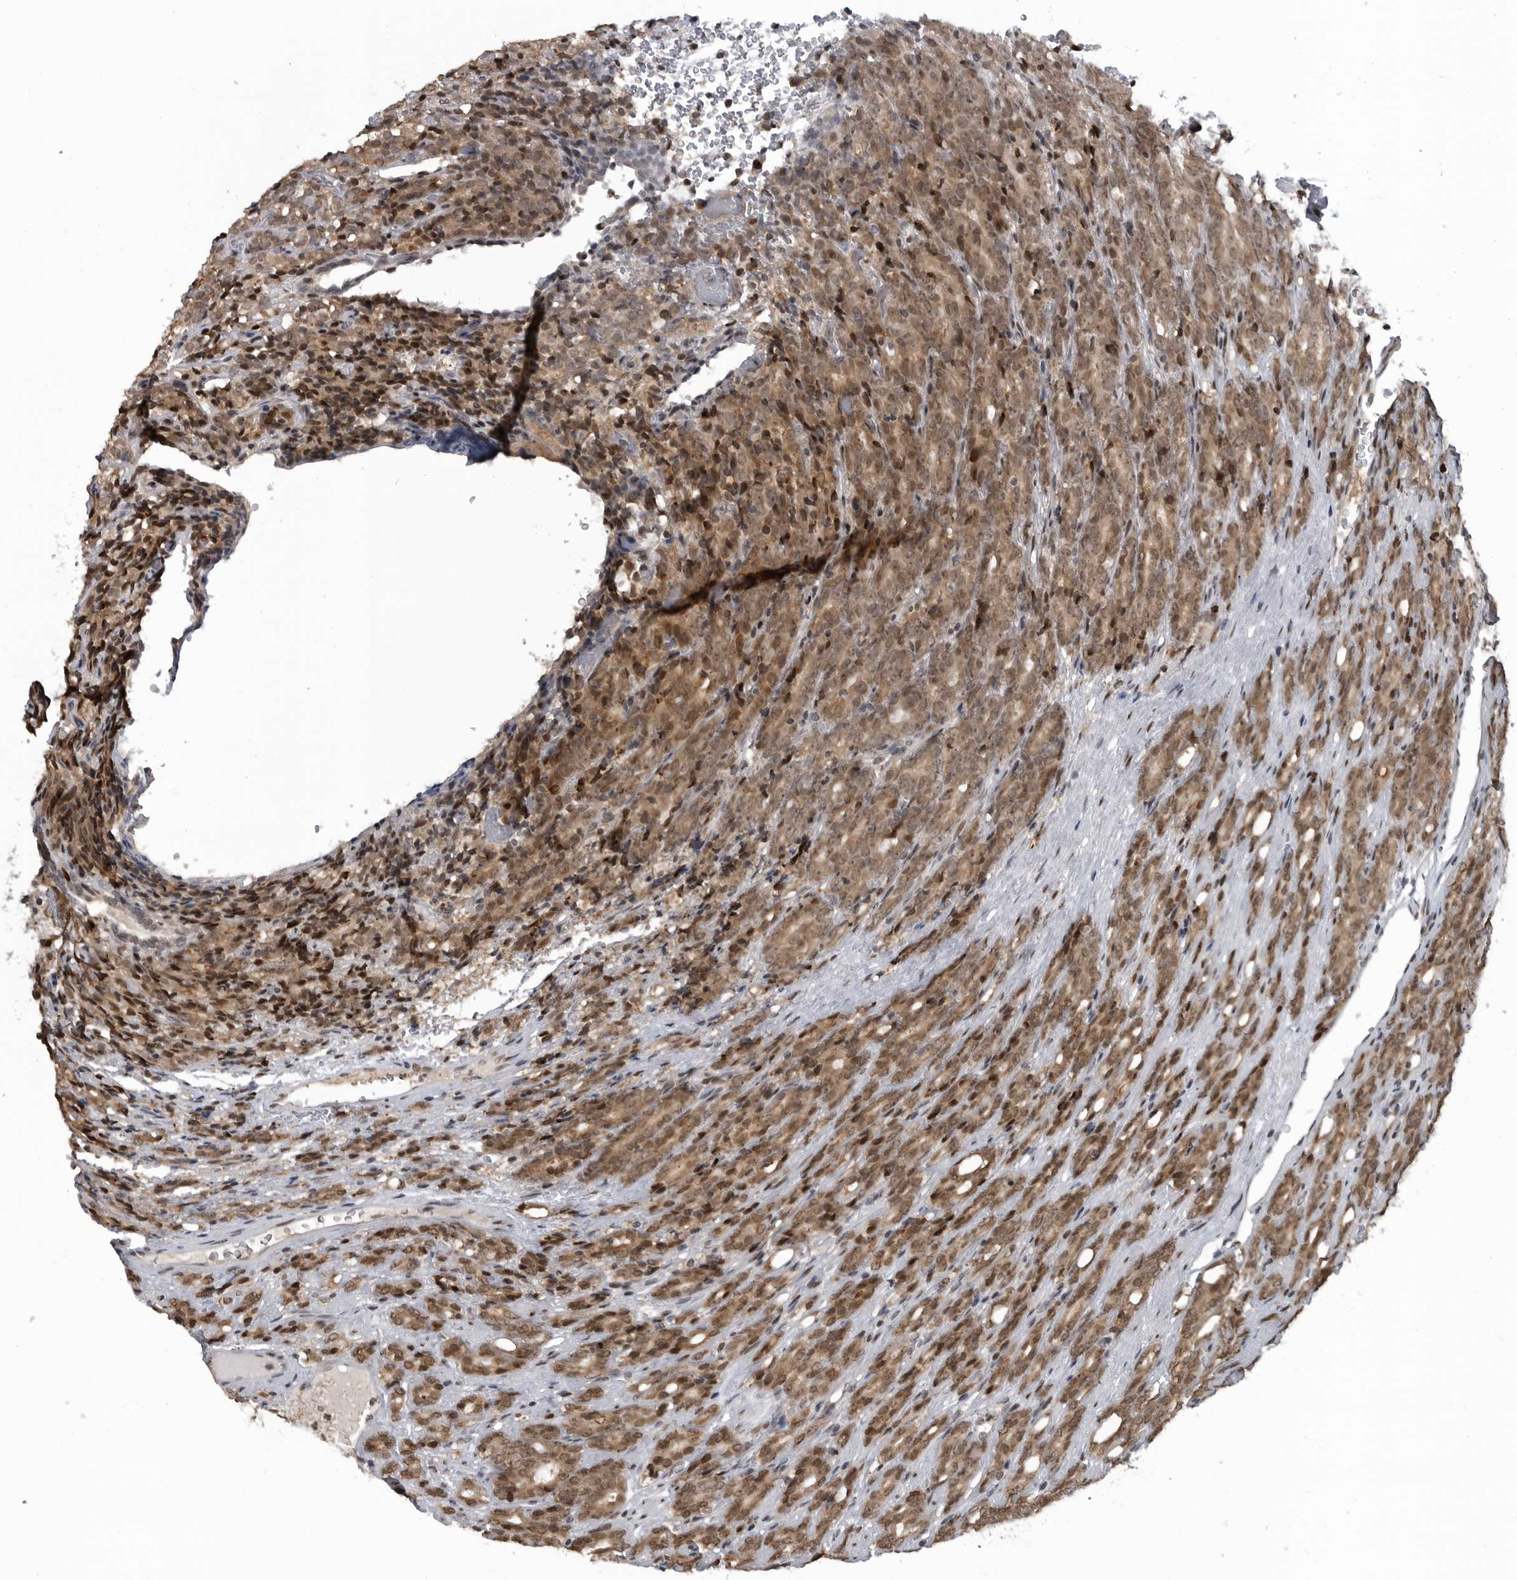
{"staining": {"intensity": "moderate", "quantity": ">75%", "location": "cytoplasmic/membranous,nuclear"}, "tissue": "prostate cancer", "cell_type": "Tumor cells", "image_type": "cancer", "snomed": [{"axis": "morphology", "description": "Adenocarcinoma, High grade"}, {"axis": "topography", "description": "Prostate"}], "caption": "Human prostate adenocarcinoma (high-grade) stained with a protein marker demonstrates moderate staining in tumor cells.", "gene": "C8orf58", "patient": {"sex": "male", "age": 62}}